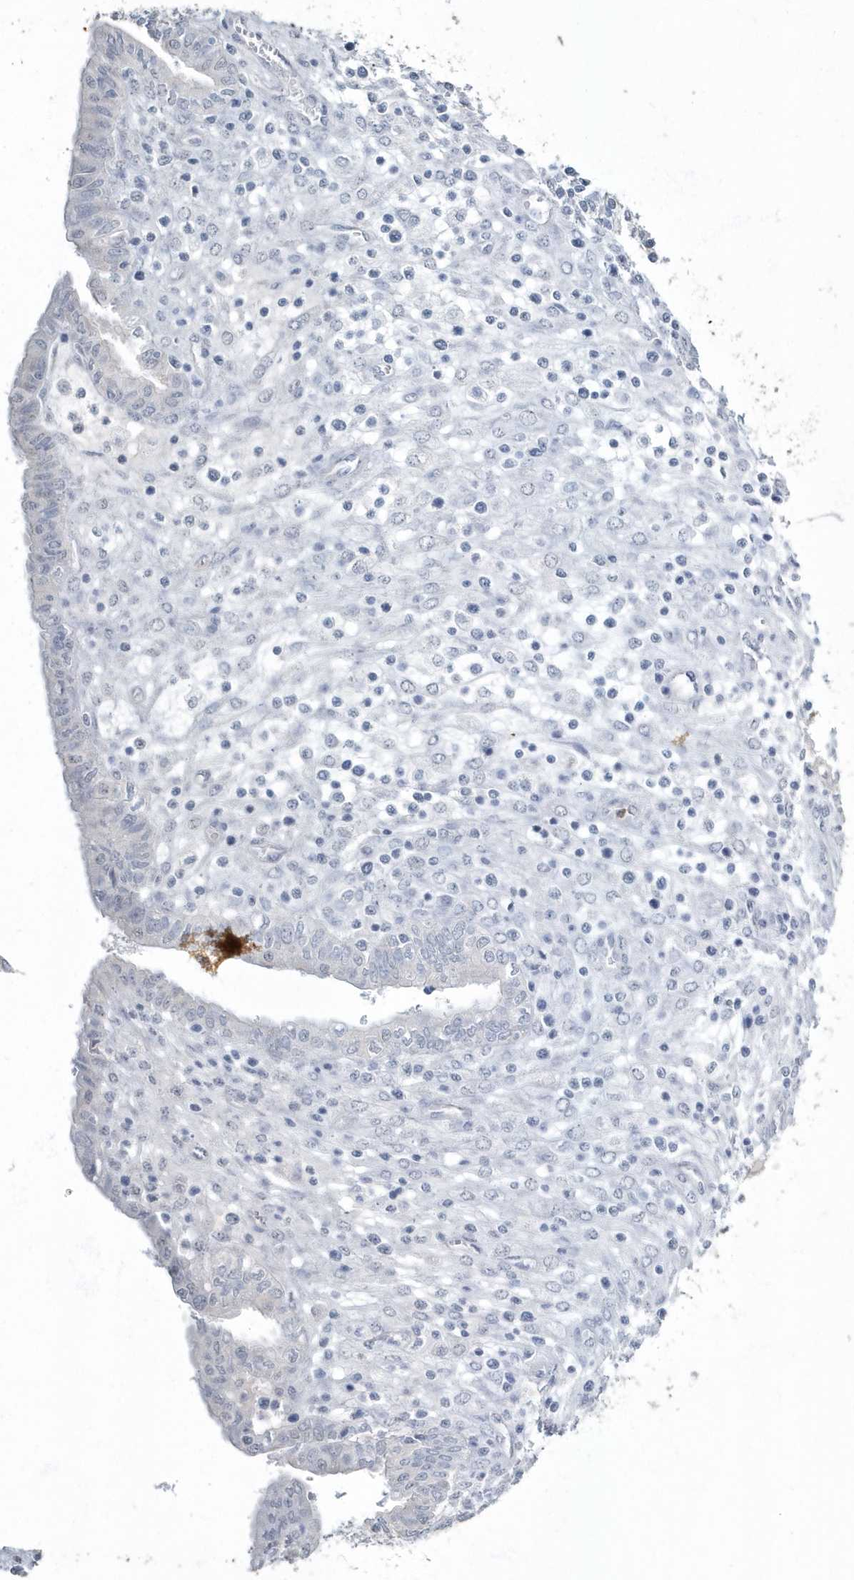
{"staining": {"intensity": "negative", "quantity": "none", "location": "none"}, "tissue": "endometrial cancer", "cell_type": "Tumor cells", "image_type": "cancer", "snomed": [{"axis": "morphology", "description": "Normal tissue, NOS"}, {"axis": "morphology", "description": "Adenocarcinoma, NOS"}, {"axis": "topography", "description": "Endometrium"}], "caption": "This is a image of immunohistochemistry (IHC) staining of endometrial adenocarcinoma, which shows no staining in tumor cells.", "gene": "MYOT", "patient": {"sex": "female", "age": 53}}